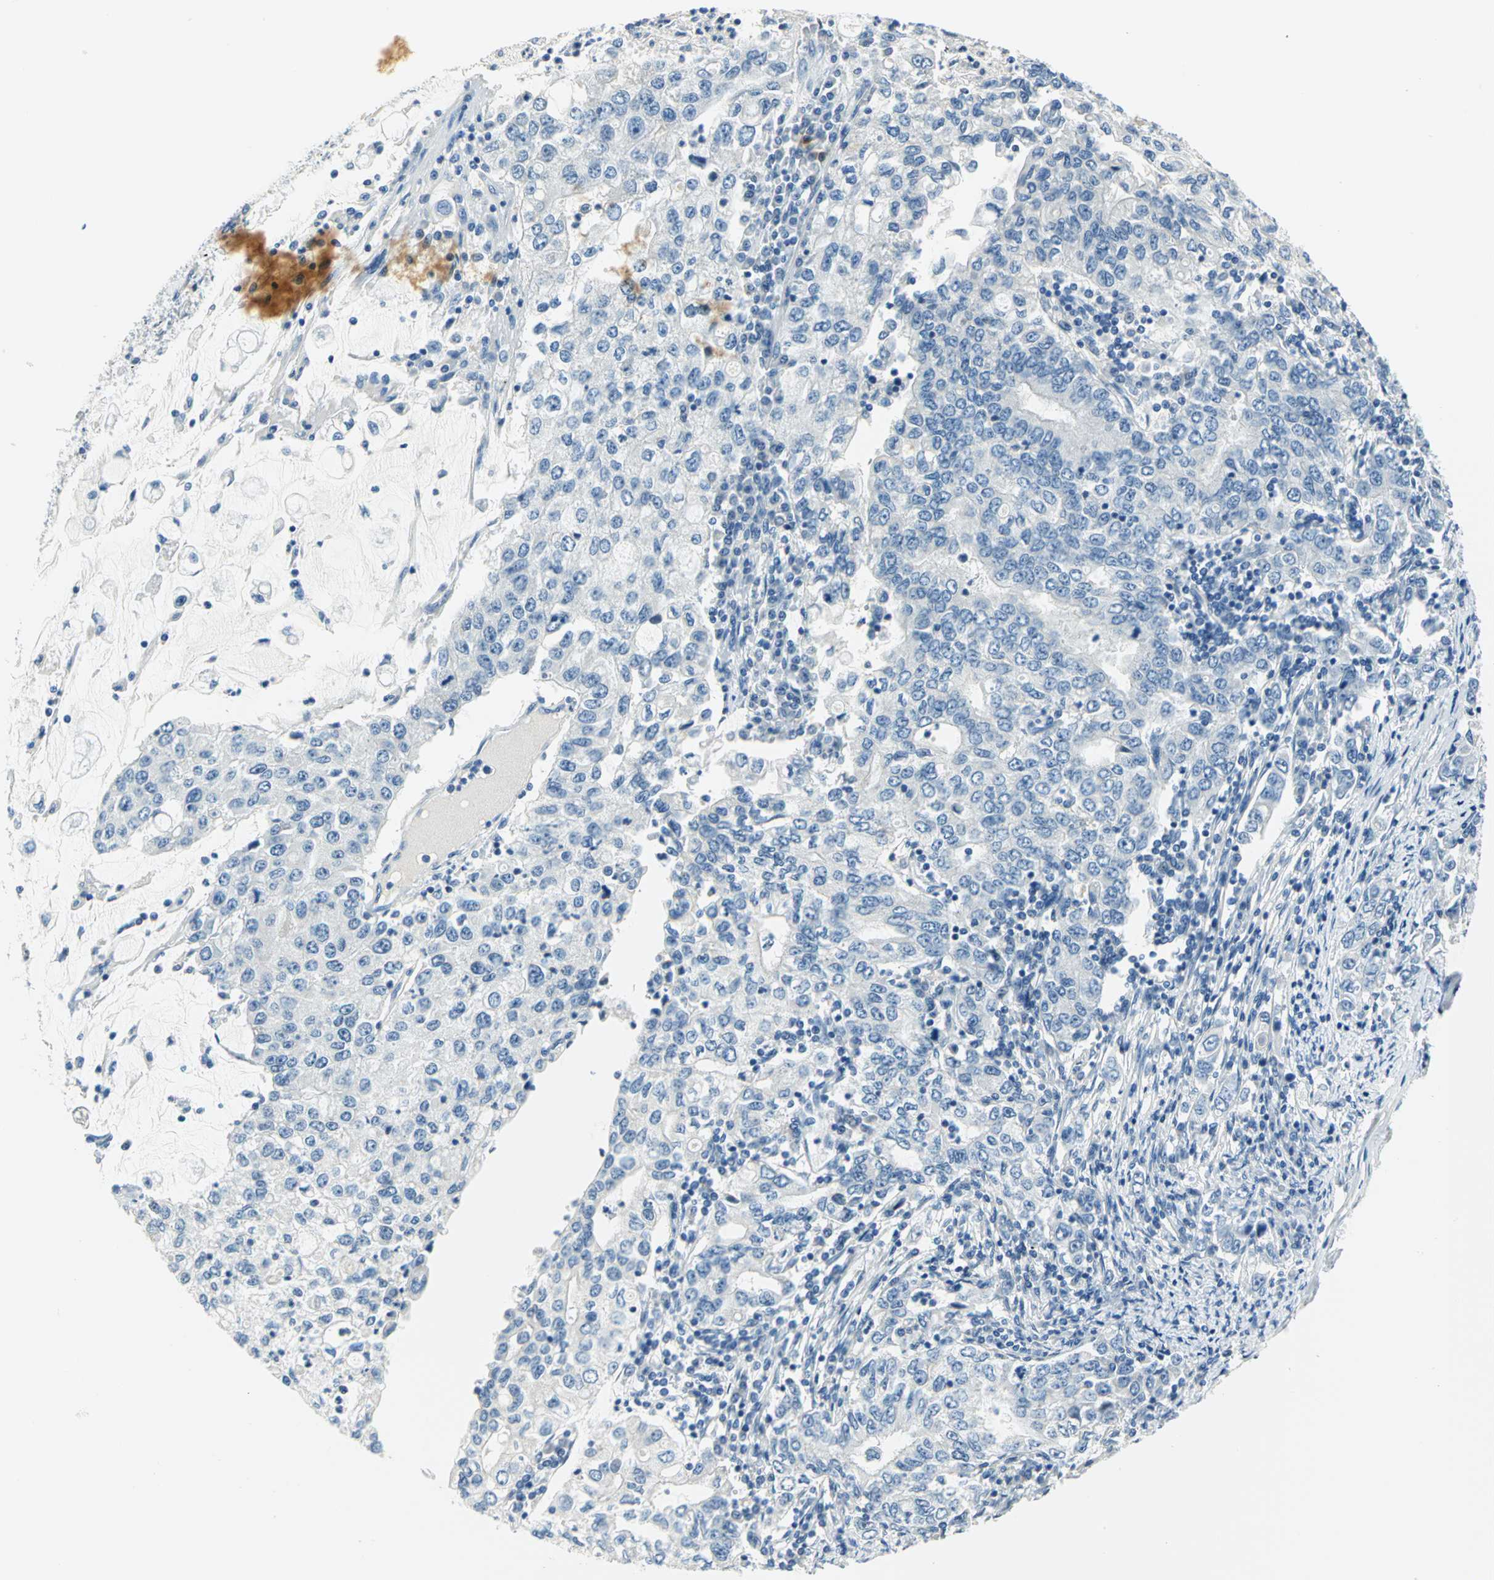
{"staining": {"intensity": "negative", "quantity": "none", "location": "none"}, "tissue": "stomach cancer", "cell_type": "Tumor cells", "image_type": "cancer", "snomed": [{"axis": "morphology", "description": "Adenocarcinoma, NOS"}, {"axis": "topography", "description": "Stomach, lower"}], "caption": "Immunohistochemistry micrograph of stomach cancer (adenocarcinoma) stained for a protein (brown), which exhibits no expression in tumor cells.", "gene": "RAD17", "patient": {"sex": "female", "age": 72}}